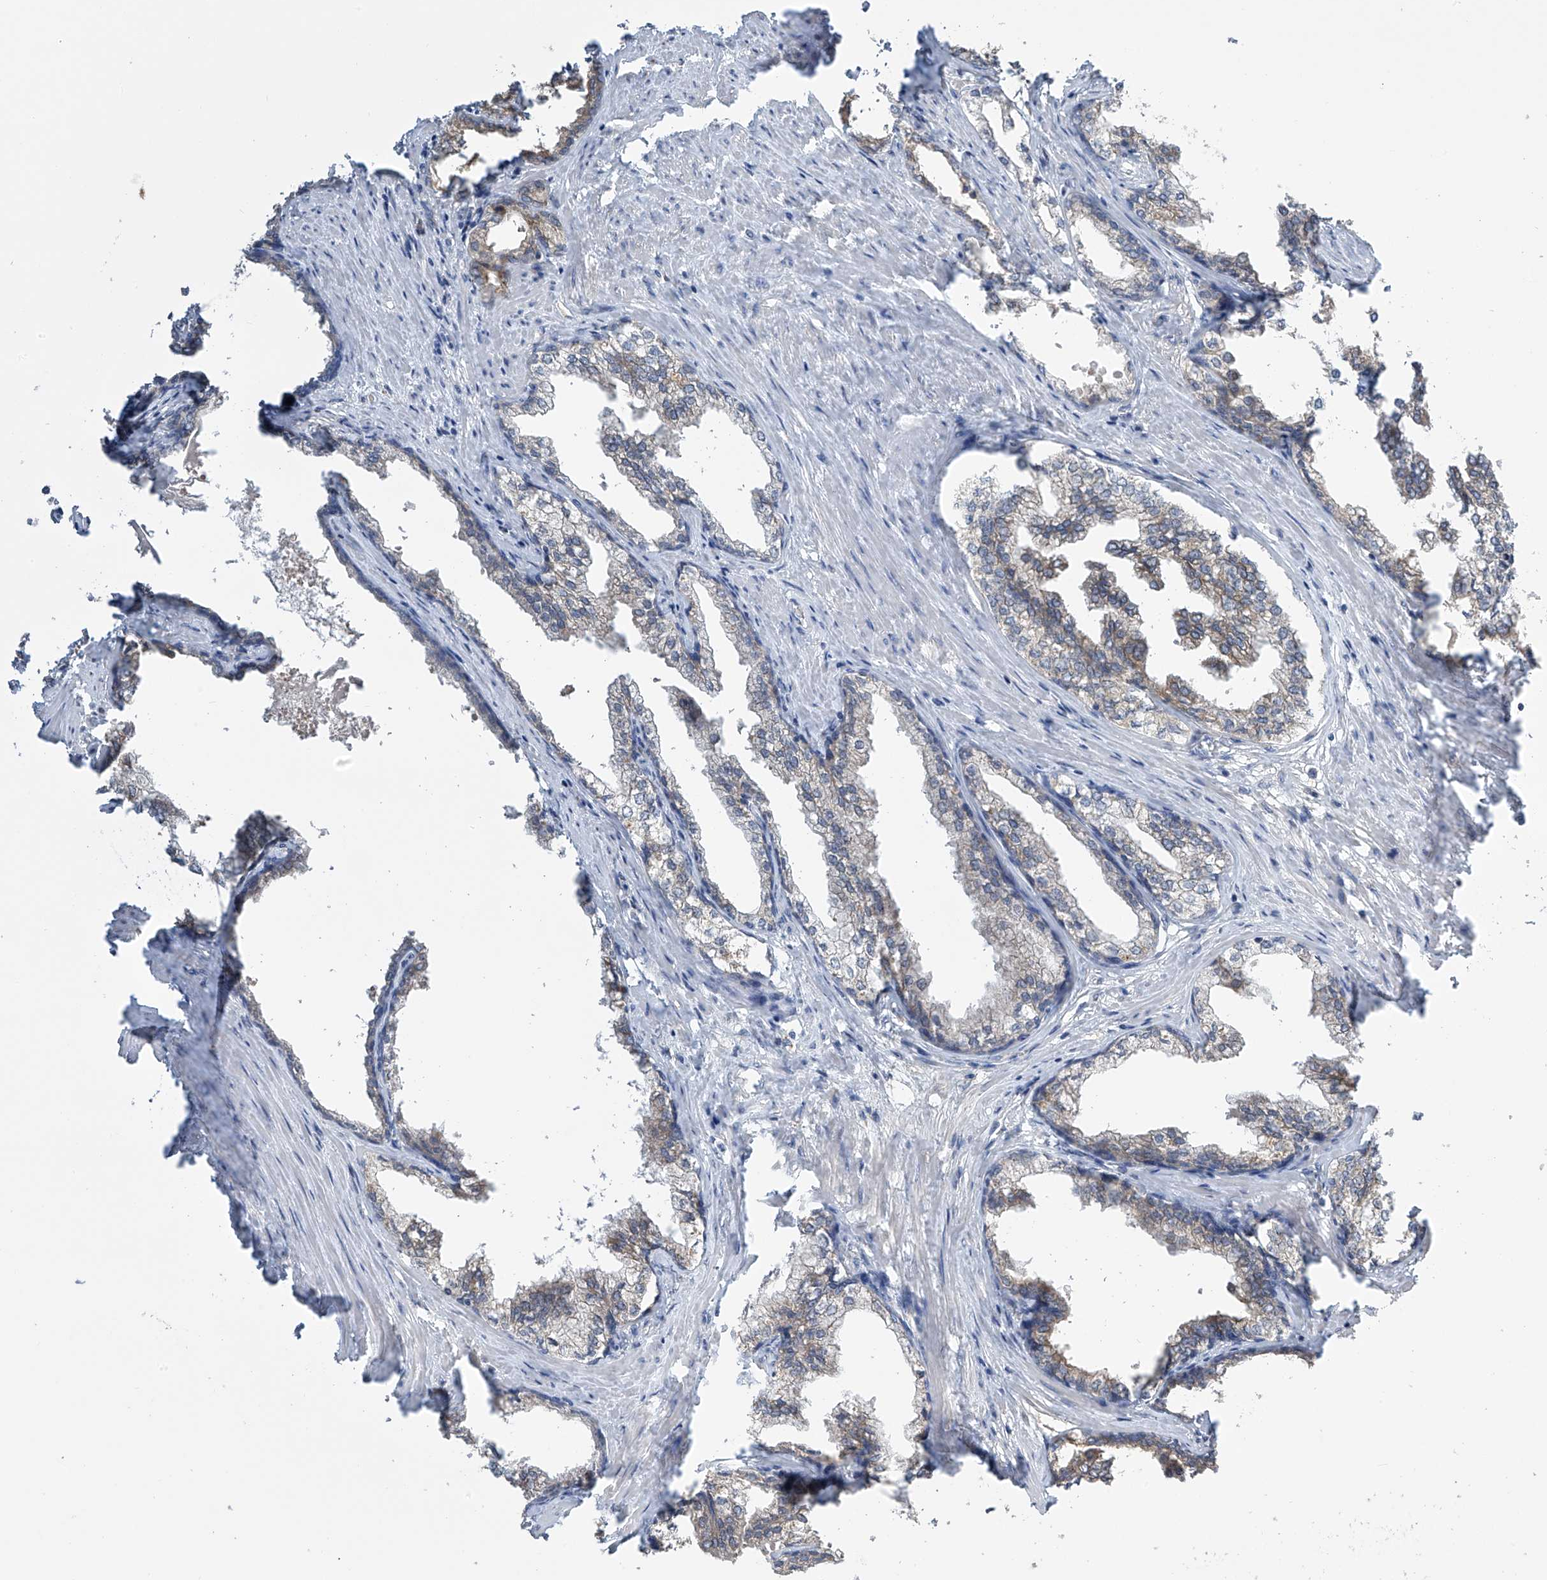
{"staining": {"intensity": "weak", "quantity": "<25%", "location": "cytoplasmic/membranous"}, "tissue": "prostate cancer", "cell_type": "Tumor cells", "image_type": "cancer", "snomed": [{"axis": "morphology", "description": "Adenocarcinoma, High grade"}, {"axis": "topography", "description": "Prostate"}], "caption": "A photomicrograph of human adenocarcinoma (high-grade) (prostate) is negative for staining in tumor cells. (Stains: DAB (3,3'-diaminobenzidine) IHC with hematoxylin counter stain, Microscopy: brightfield microscopy at high magnification).", "gene": "PNPT1", "patient": {"sex": "male", "age": 58}}